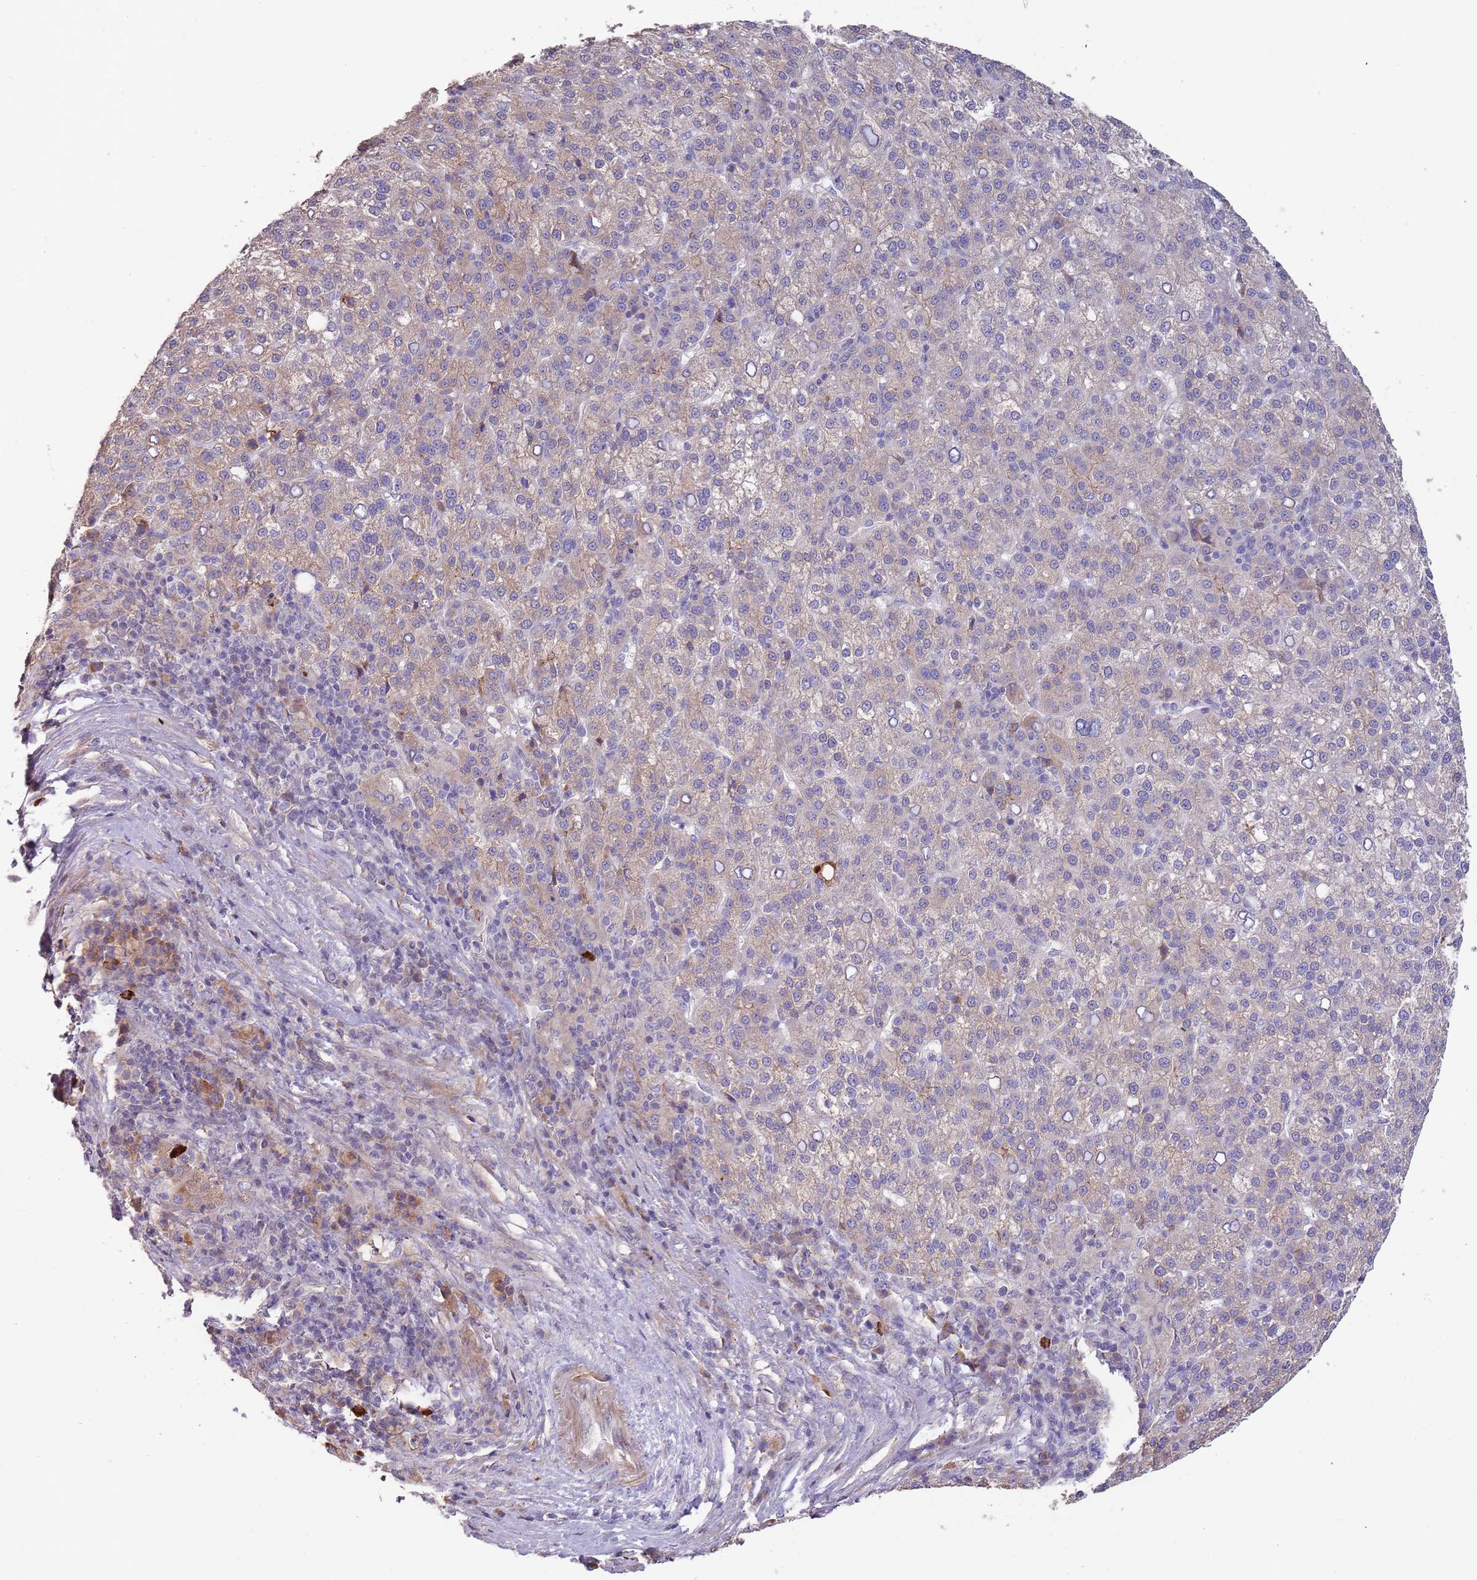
{"staining": {"intensity": "weak", "quantity": "<25%", "location": "cytoplasmic/membranous"}, "tissue": "liver cancer", "cell_type": "Tumor cells", "image_type": "cancer", "snomed": [{"axis": "morphology", "description": "Carcinoma, Hepatocellular, NOS"}, {"axis": "topography", "description": "Liver"}], "caption": "Immunohistochemical staining of liver hepatocellular carcinoma demonstrates no significant staining in tumor cells. (DAB (3,3'-diaminobenzidine) immunohistochemistry (IHC) visualized using brightfield microscopy, high magnification).", "gene": "SUSD1", "patient": {"sex": "female", "age": 58}}